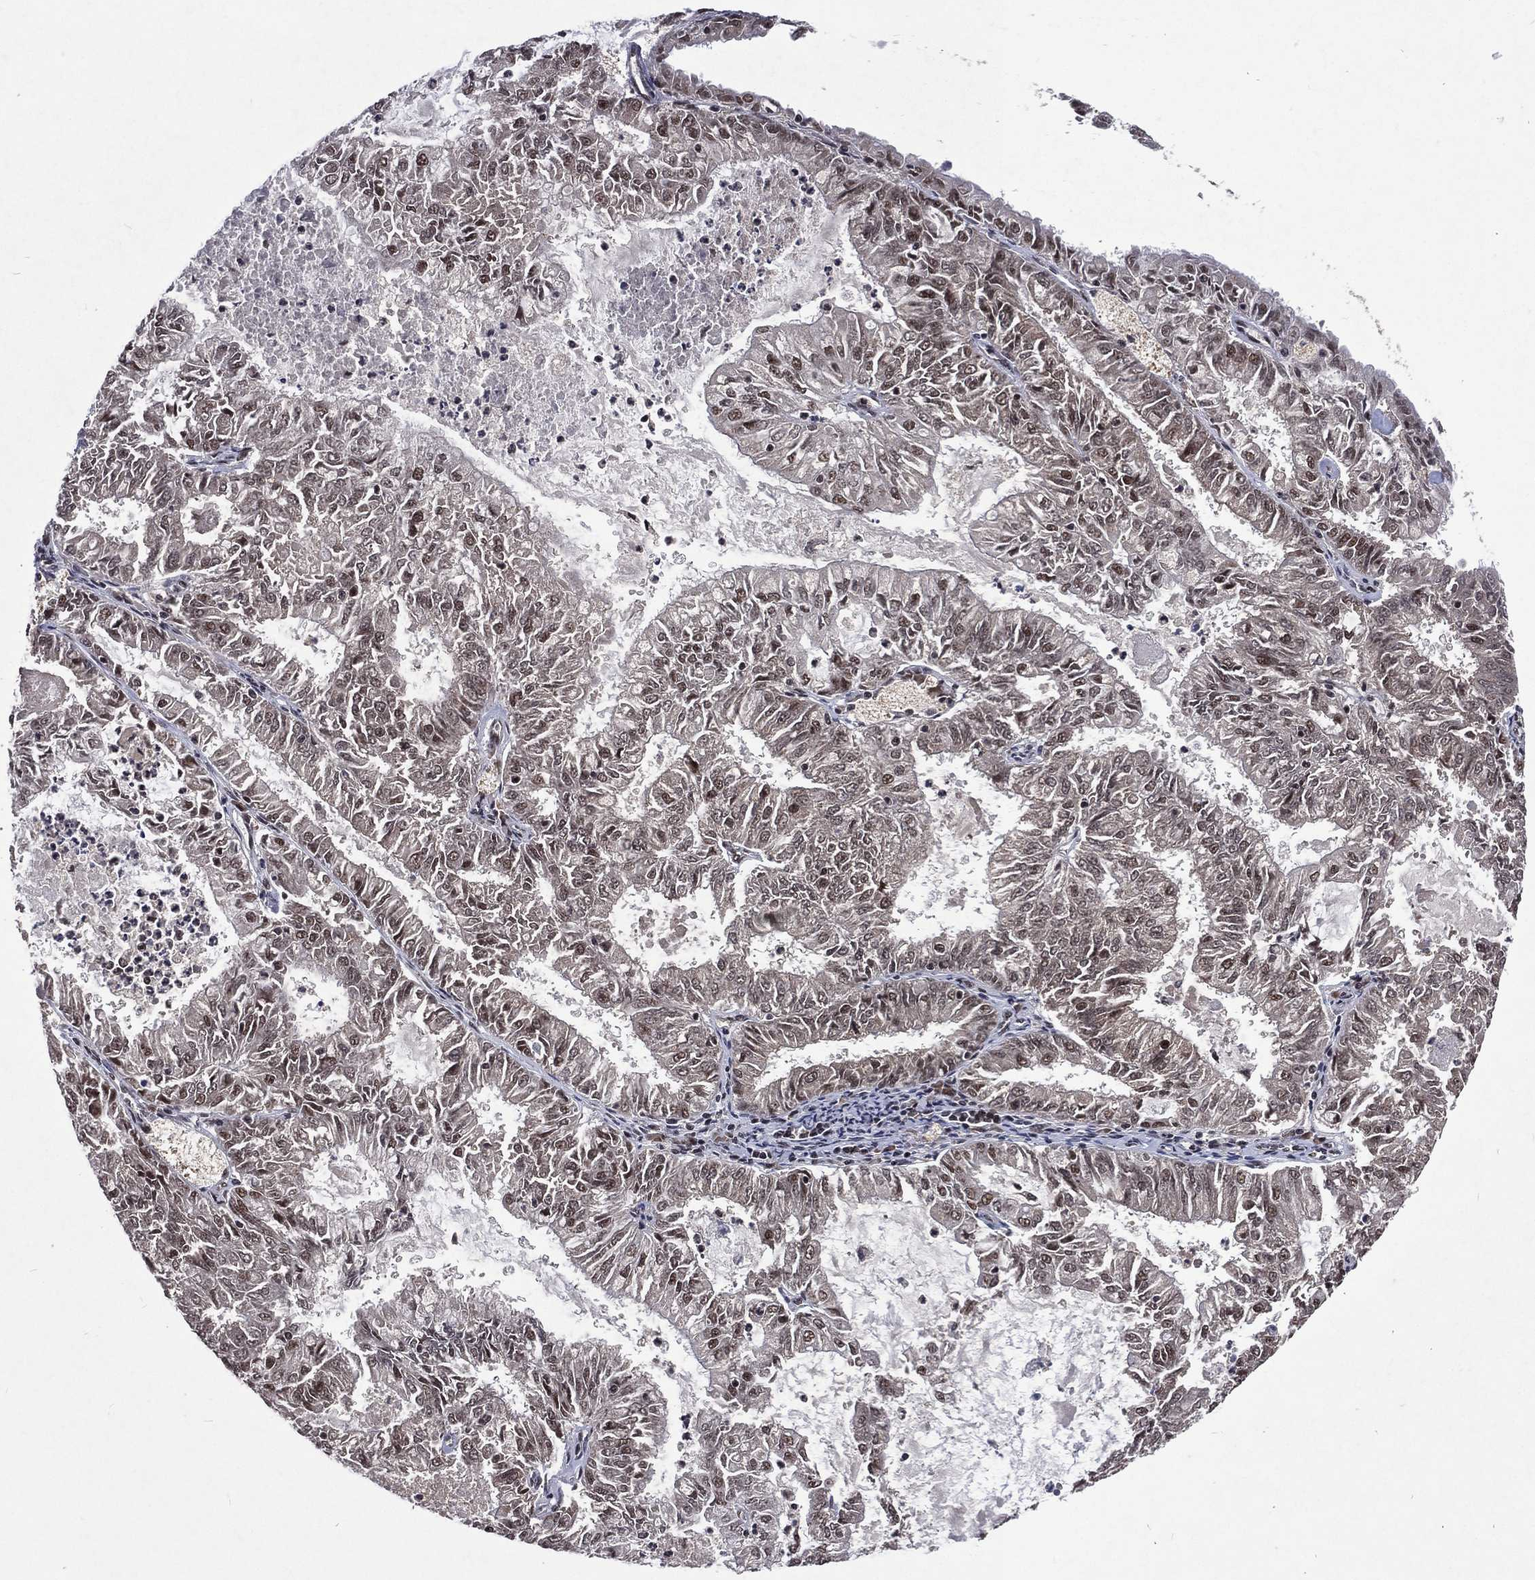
{"staining": {"intensity": "weak", "quantity": "25%-75%", "location": "nuclear"}, "tissue": "endometrial cancer", "cell_type": "Tumor cells", "image_type": "cancer", "snomed": [{"axis": "morphology", "description": "Adenocarcinoma, NOS"}, {"axis": "topography", "description": "Endometrium"}], "caption": "Human adenocarcinoma (endometrial) stained for a protein (brown) exhibits weak nuclear positive positivity in about 25%-75% of tumor cells.", "gene": "DMAP1", "patient": {"sex": "female", "age": 57}}